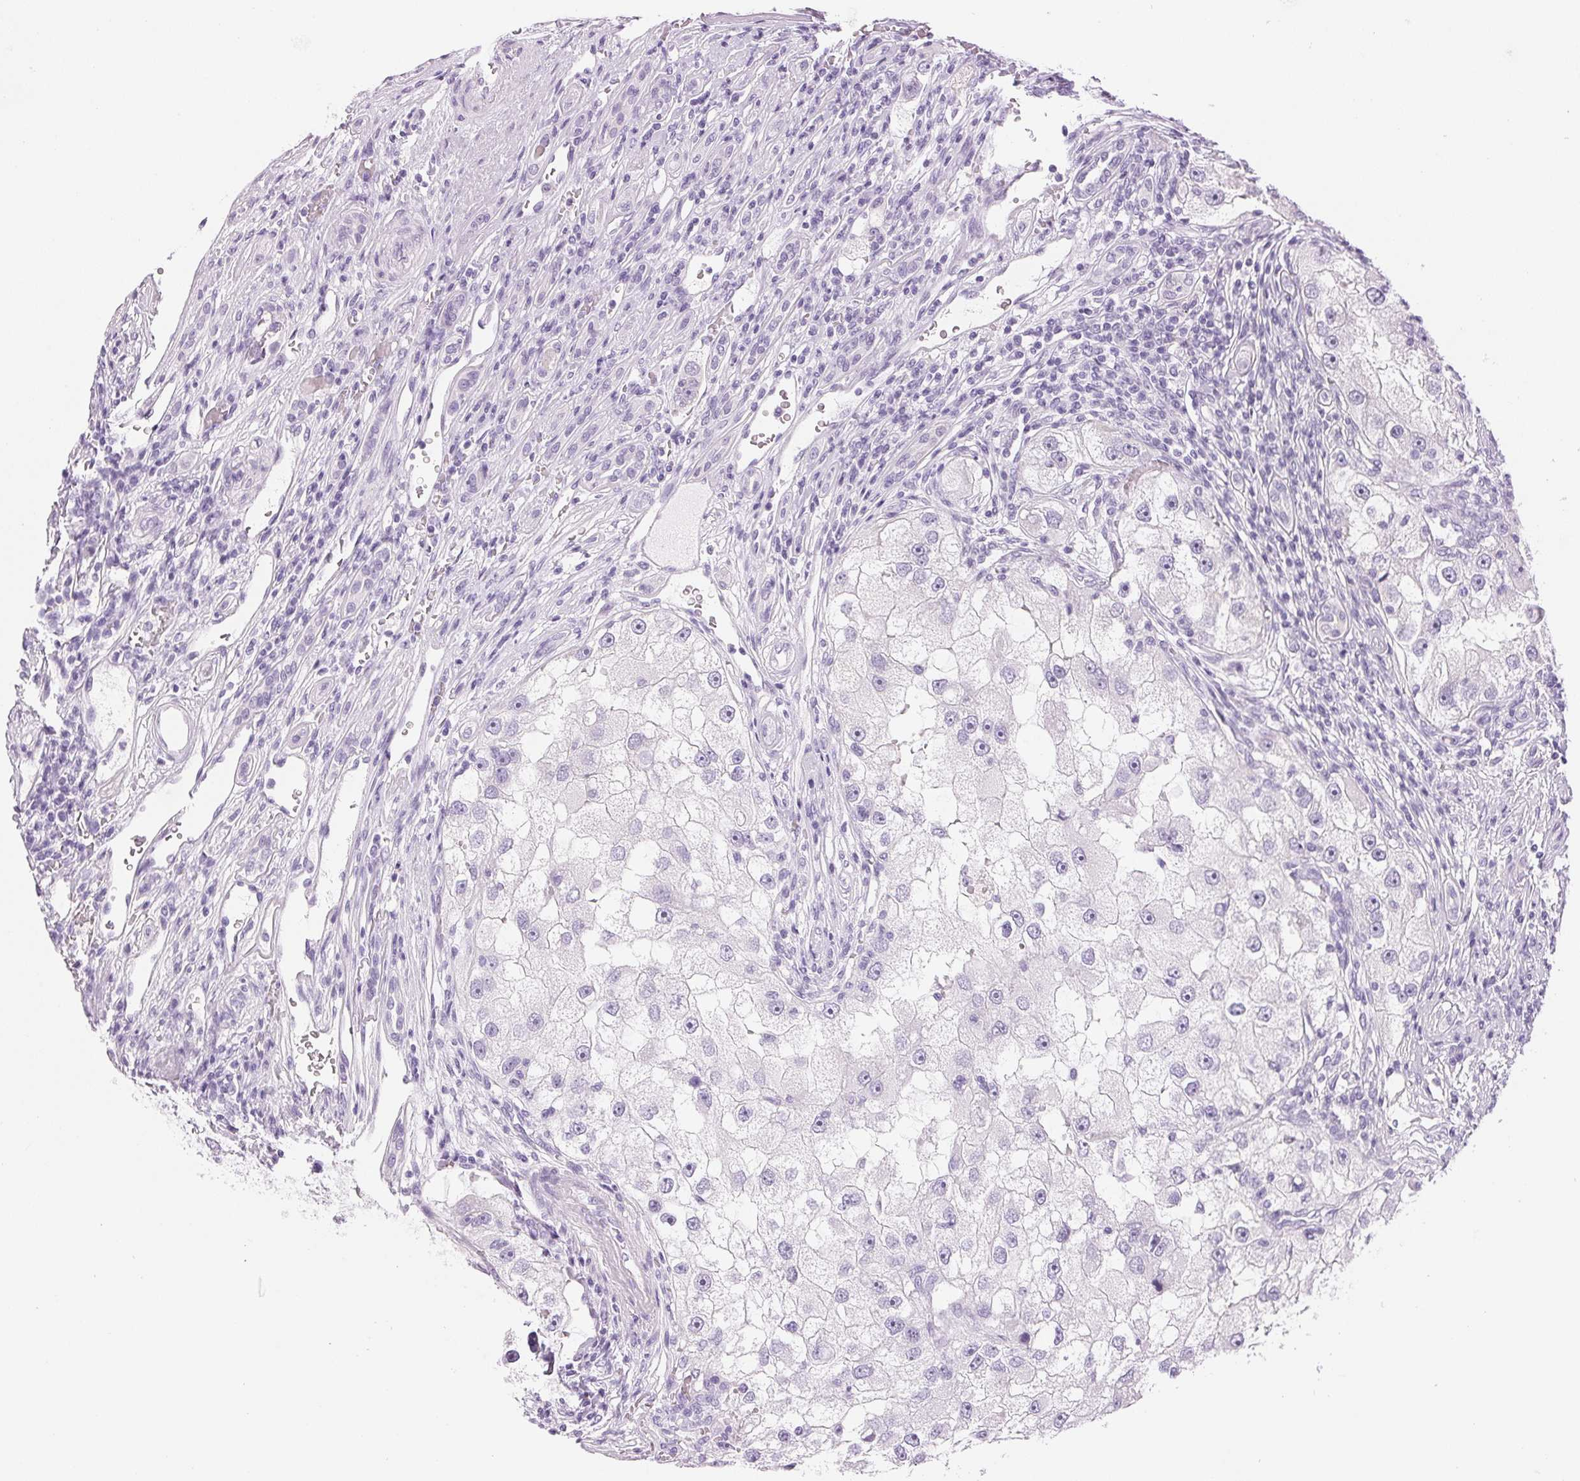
{"staining": {"intensity": "negative", "quantity": "none", "location": "none"}, "tissue": "renal cancer", "cell_type": "Tumor cells", "image_type": "cancer", "snomed": [{"axis": "morphology", "description": "Adenocarcinoma, NOS"}, {"axis": "topography", "description": "Kidney"}], "caption": "Adenocarcinoma (renal) was stained to show a protein in brown. There is no significant positivity in tumor cells.", "gene": "IGFBP1", "patient": {"sex": "male", "age": 63}}